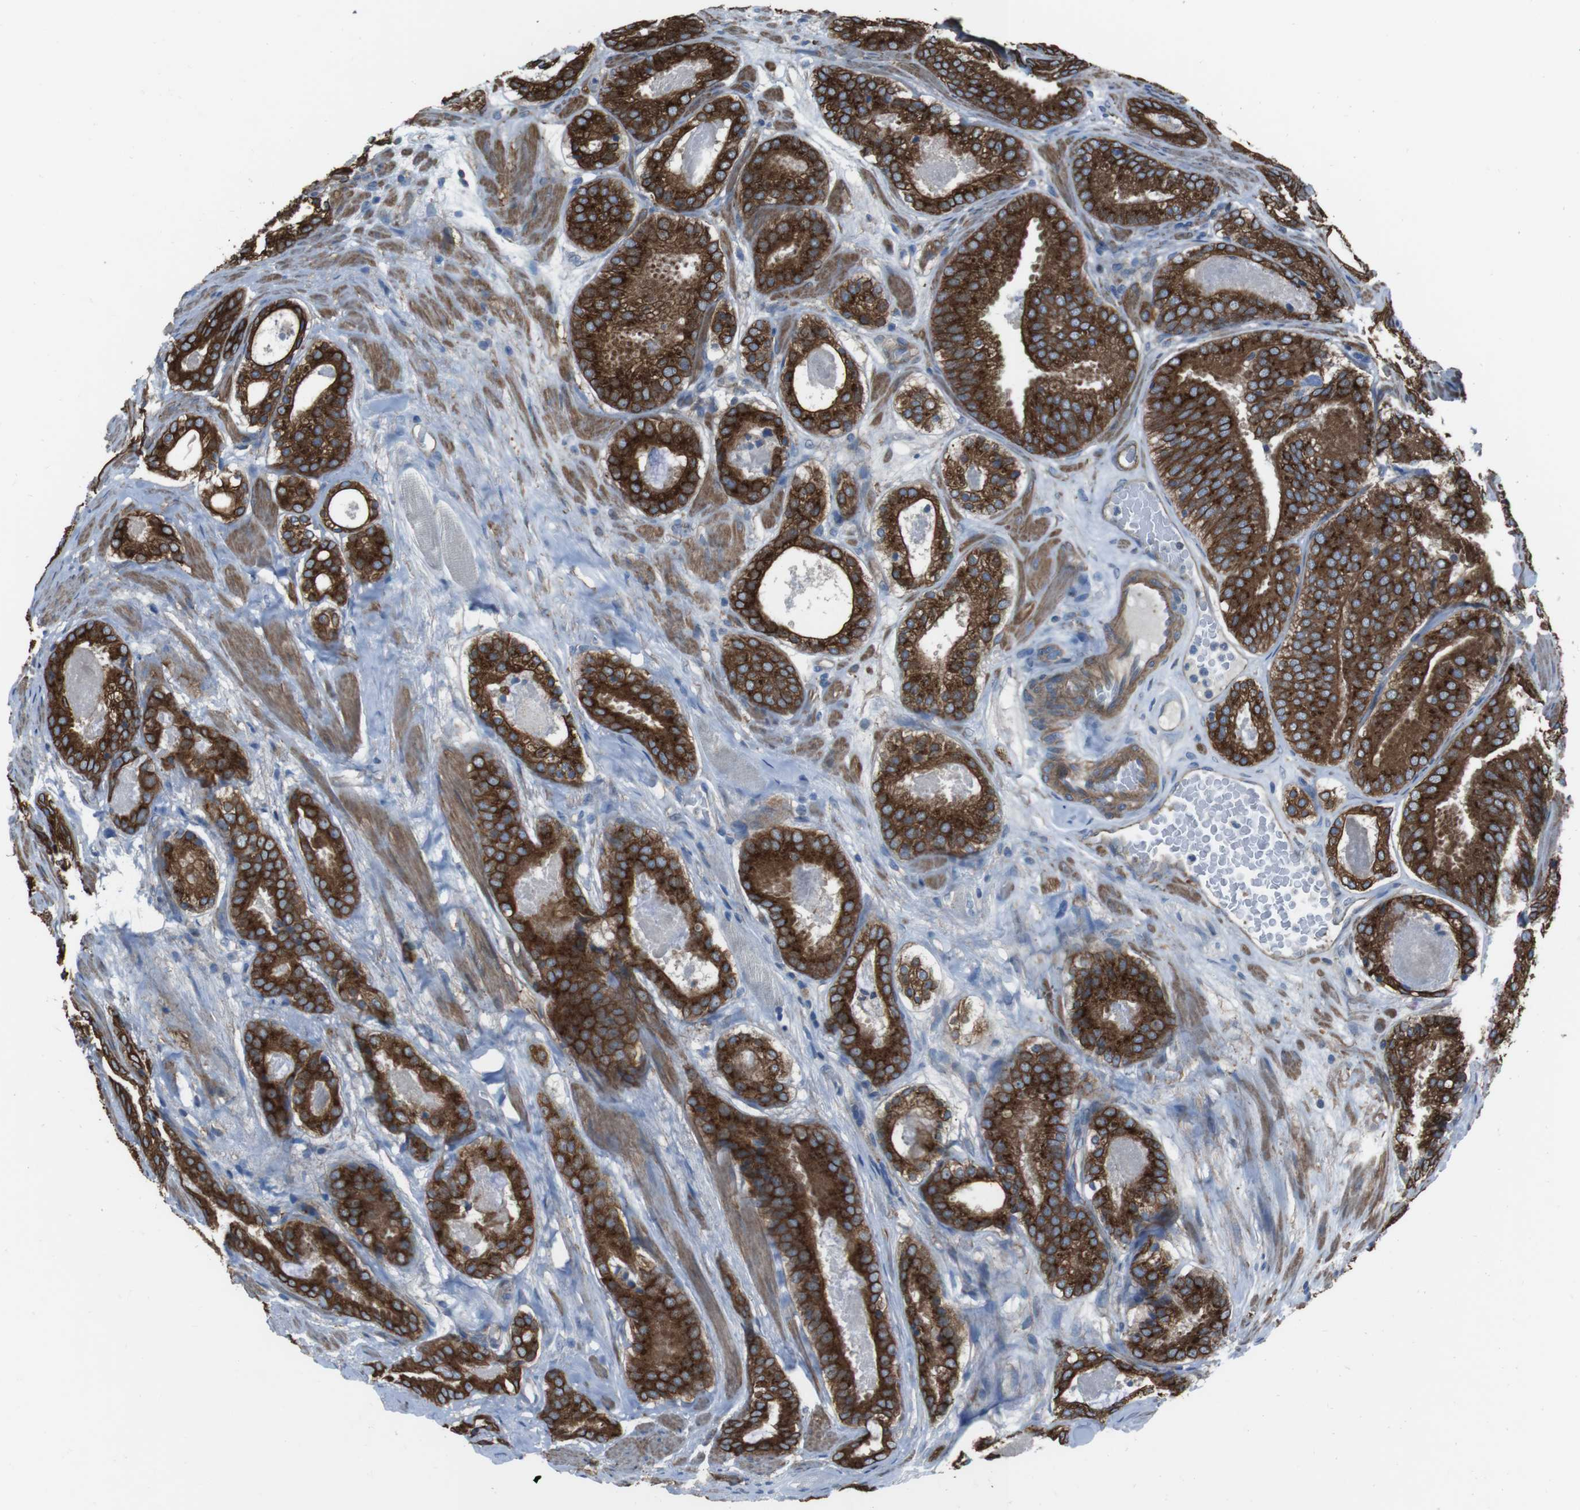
{"staining": {"intensity": "strong", "quantity": ">75%", "location": "cytoplasmic/membranous"}, "tissue": "prostate cancer", "cell_type": "Tumor cells", "image_type": "cancer", "snomed": [{"axis": "morphology", "description": "Adenocarcinoma, Low grade"}, {"axis": "topography", "description": "Prostate"}], "caption": "This image displays immunohistochemistry staining of prostate cancer (low-grade adenocarcinoma), with high strong cytoplasmic/membranous expression in about >75% of tumor cells.", "gene": "FAM174B", "patient": {"sex": "male", "age": 69}}